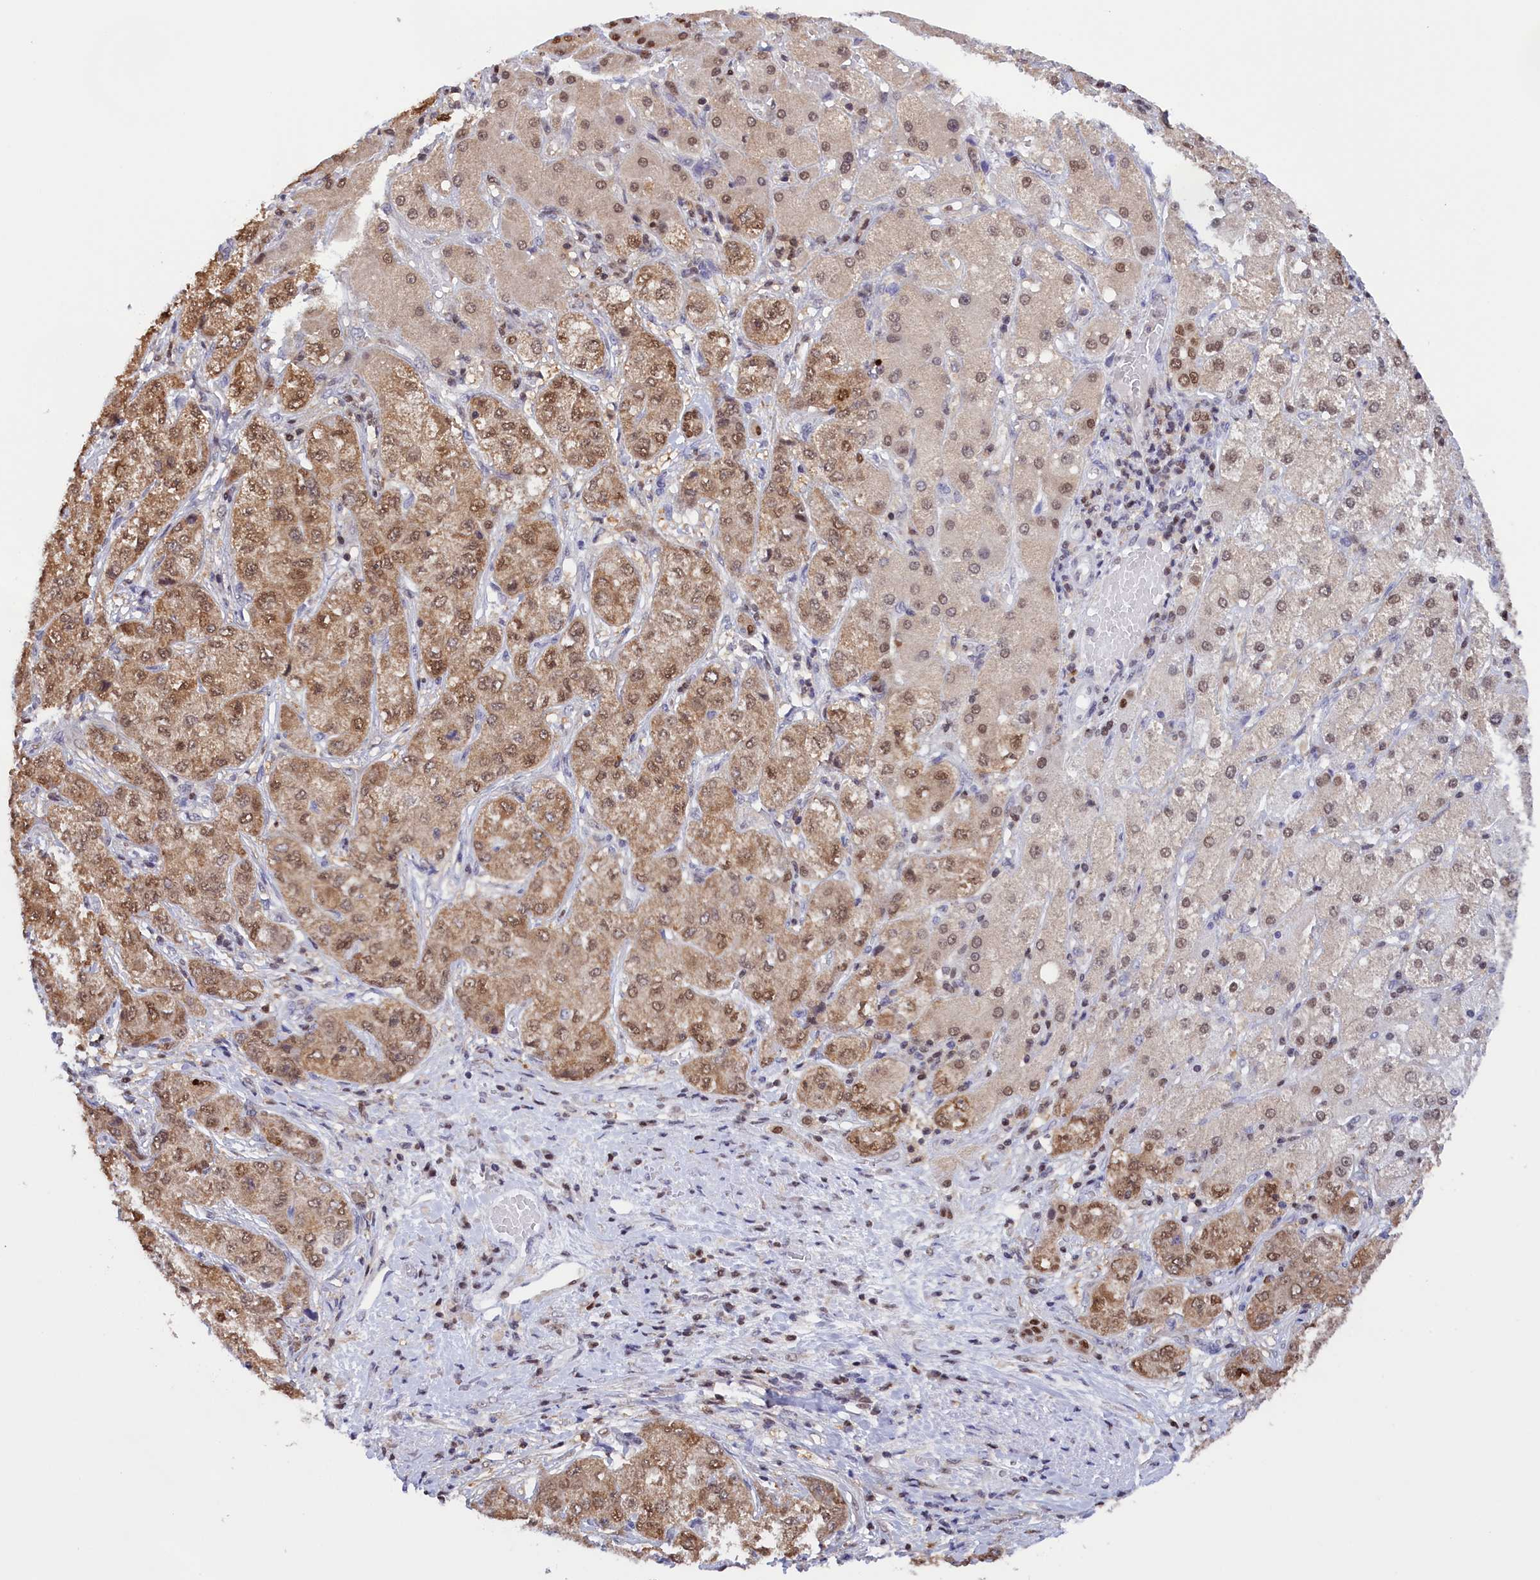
{"staining": {"intensity": "moderate", "quantity": ">75%", "location": "cytoplasmic/membranous,nuclear"}, "tissue": "liver cancer", "cell_type": "Tumor cells", "image_type": "cancer", "snomed": [{"axis": "morphology", "description": "Carcinoma, Hepatocellular, NOS"}, {"axis": "topography", "description": "Liver"}], "caption": "Approximately >75% of tumor cells in liver hepatocellular carcinoma demonstrate moderate cytoplasmic/membranous and nuclear protein staining as visualized by brown immunohistochemical staining.", "gene": "IZUMO2", "patient": {"sex": "male", "age": 80}}